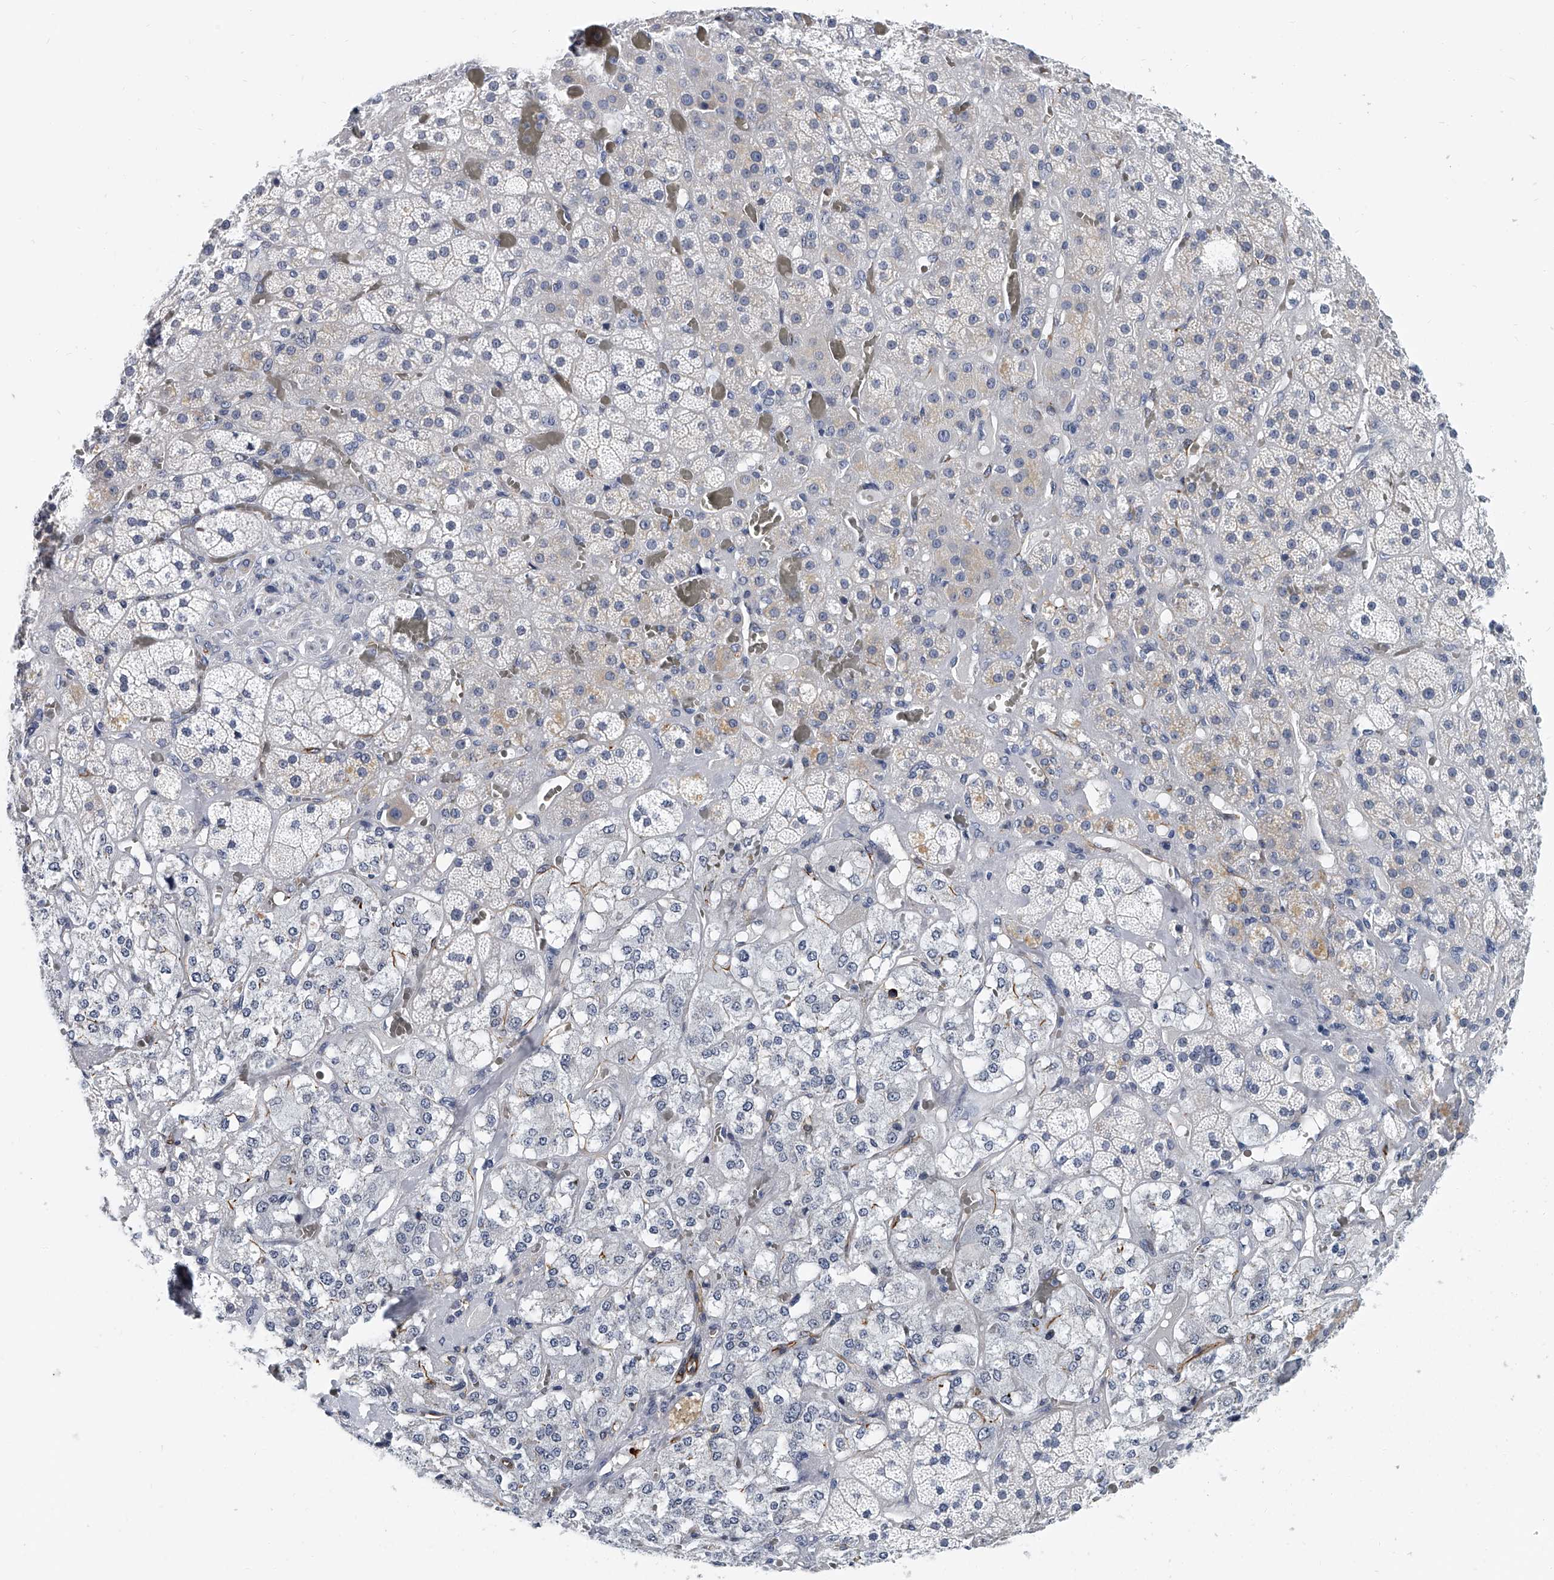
{"staining": {"intensity": "negative", "quantity": "none", "location": "none"}, "tissue": "adrenal gland", "cell_type": "Glandular cells", "image_type": "normal", "snomed": [{"axis": "morphology", "description": "Normal tissue, NOS"}, {"axis": "topography", "description": "Adrenal gland"}], "caption": "Glandular cells show no significant staining in unremarkable adrenal gland. (DAB (3,3'-diaminobenzidine) IHC visualized using brightfield microscopy, high magnification).", "gene": "KIRREL1", "patient": {"sex": "male", "age": 57}}